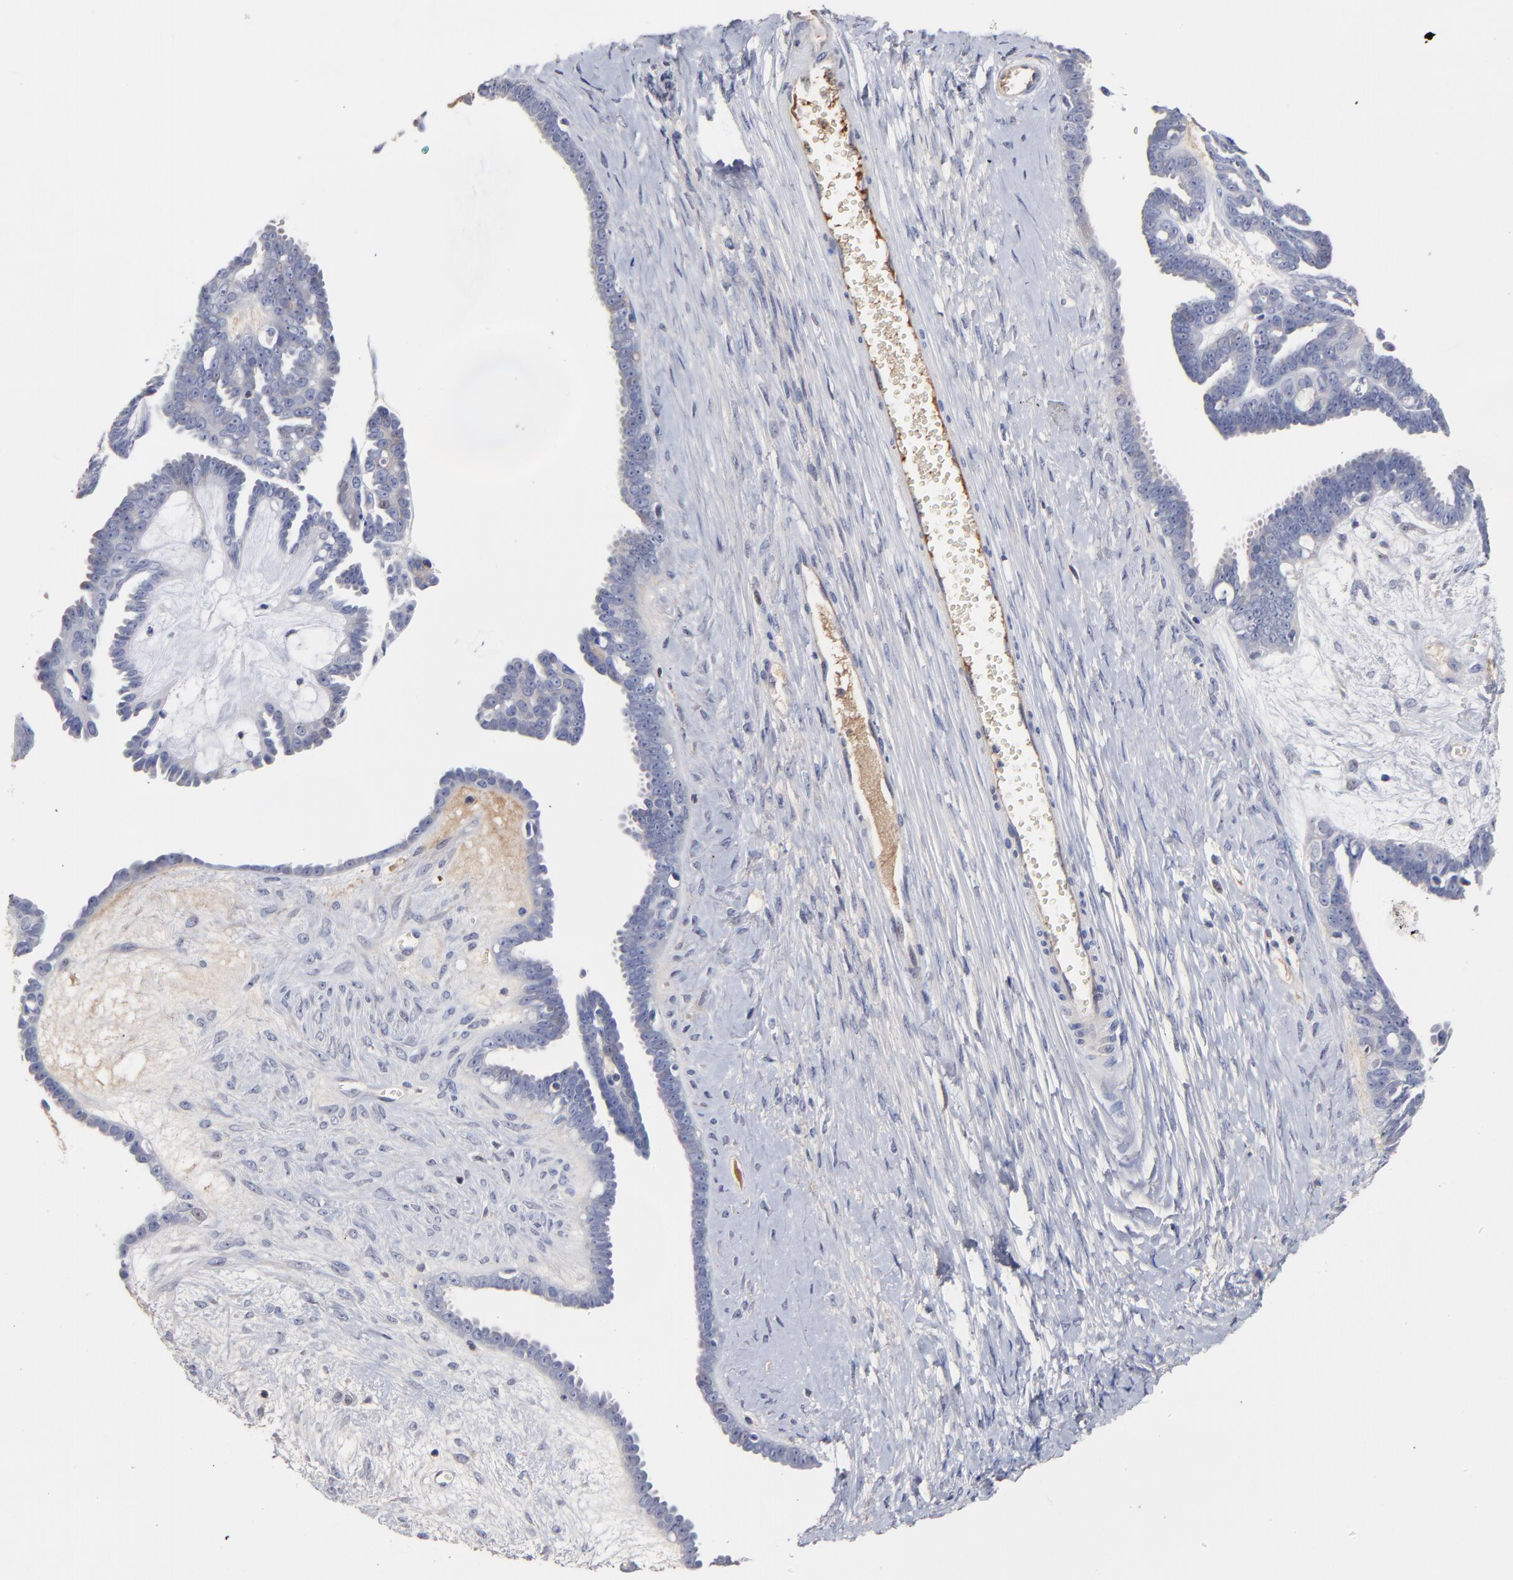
{"staining": {"intensity": "negative", "quantity": "none", "location": "none"}, "tissue": "ovarian cancer", "cell_type": "Tumor cells", "image_type": "cancer", "snomed": [{"axis": "morphology", "description": "Cystadenocarcinoma, serous, NOS"}, {"axis": "topography", "description": "Ovary"}], "caption": "Ovarian cancer (serous cystadenocarcinoma) stained for a protein using immunohistochemistry (IHC) displays no positivity tumor cells.", "gene": "TRAT1", "patient": {"sex": "female", "age": 71}}